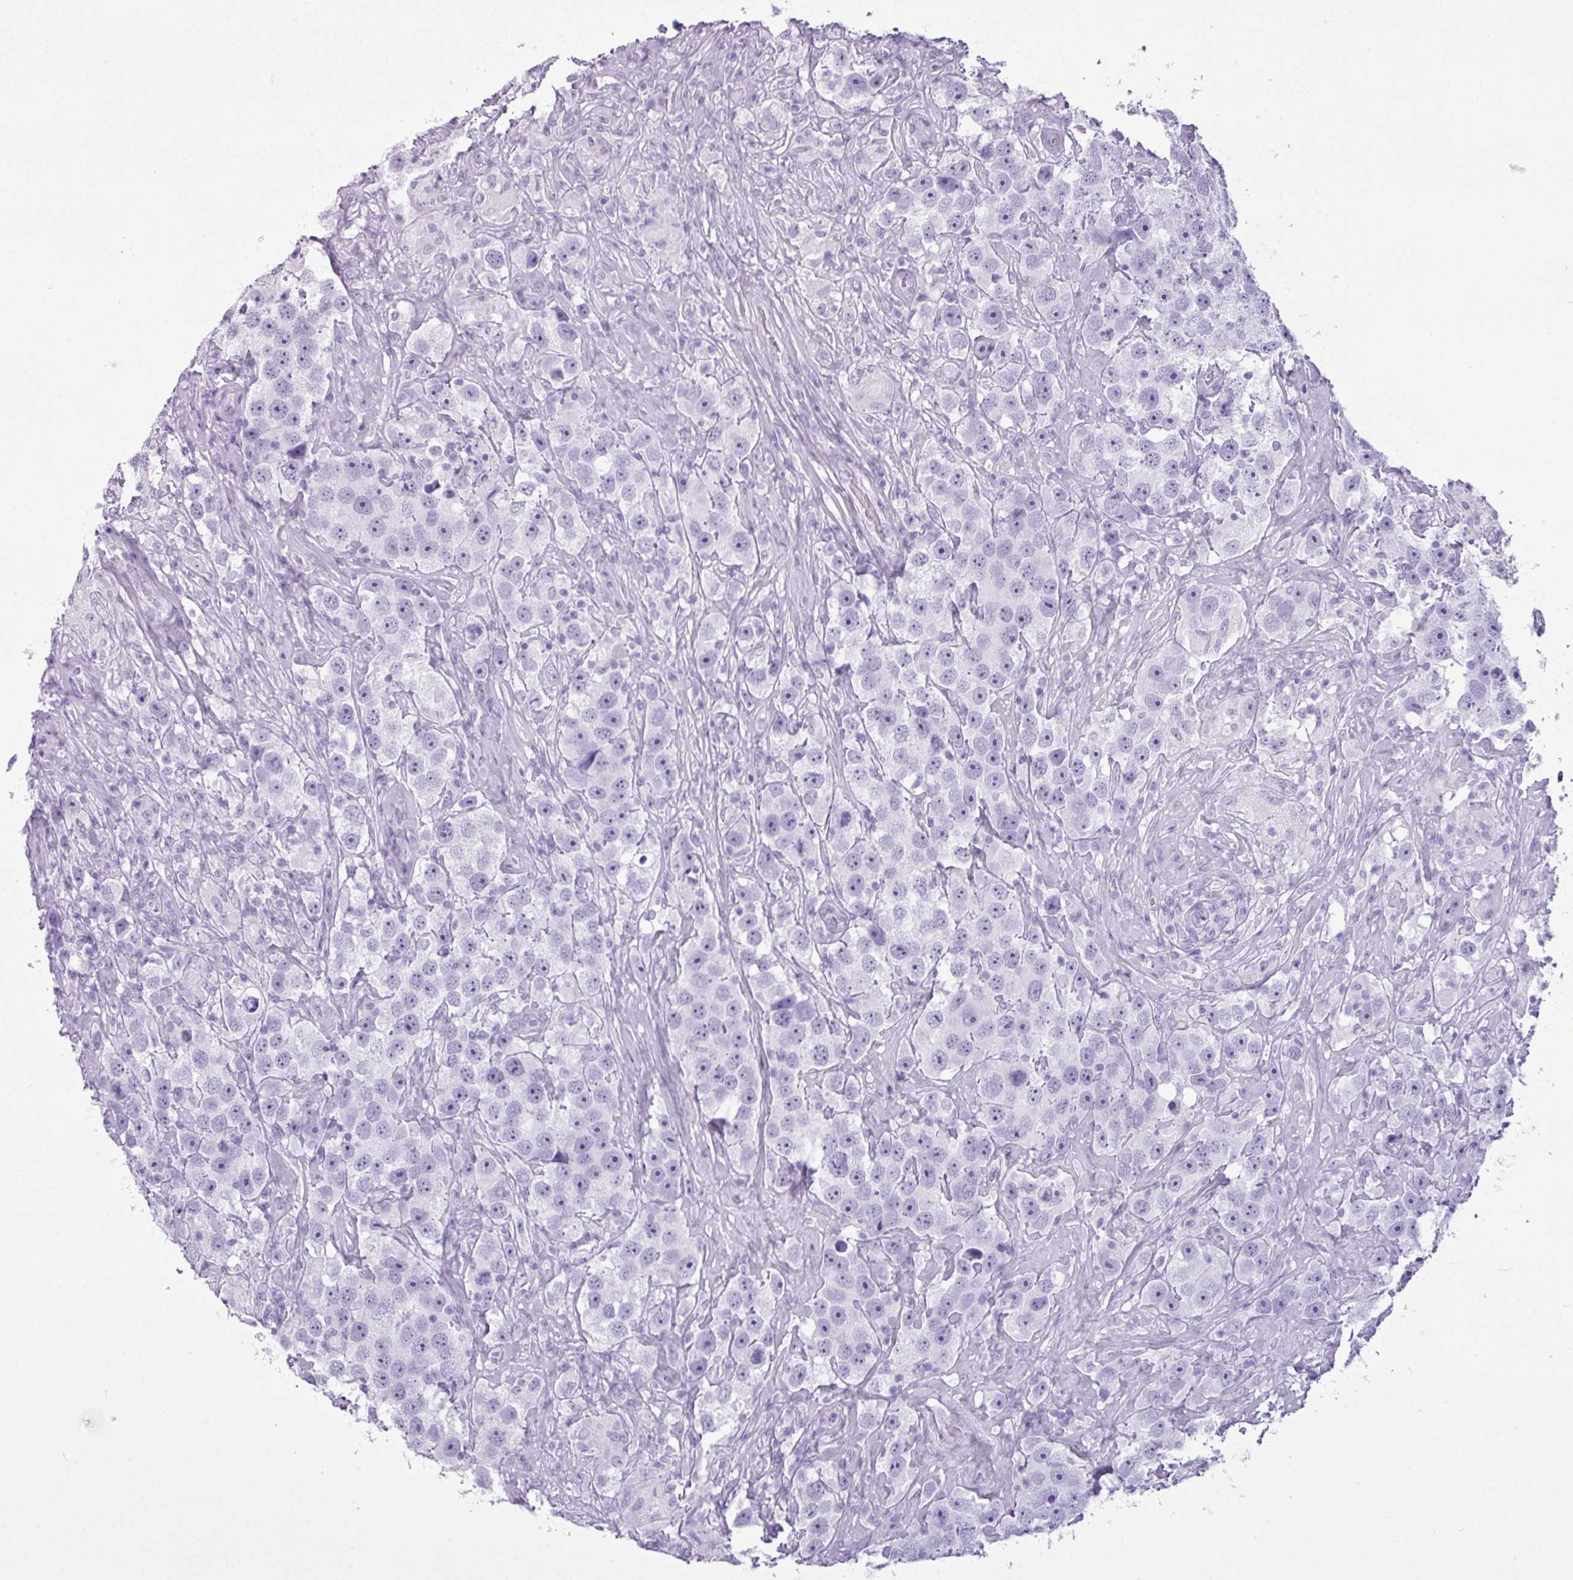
{"staining": {"intensity": "negative", "quantity": "none", "location": "none"}, "tissue": "testis cancer", "cell_type": "Tumor cells", "image_type": "cancer", "snomed": [{"axis": "morphology", "description": "Seminoma, NOS"}, {"axis": "topography", "description": "Testis"}], "caption": "Testis seminoma stained for a protein using immunohistochemistry (IHC) demonstrates no staining tumor cells.", "gene": "AMY1B", "patient": {"sex": "male", "age": 49}}